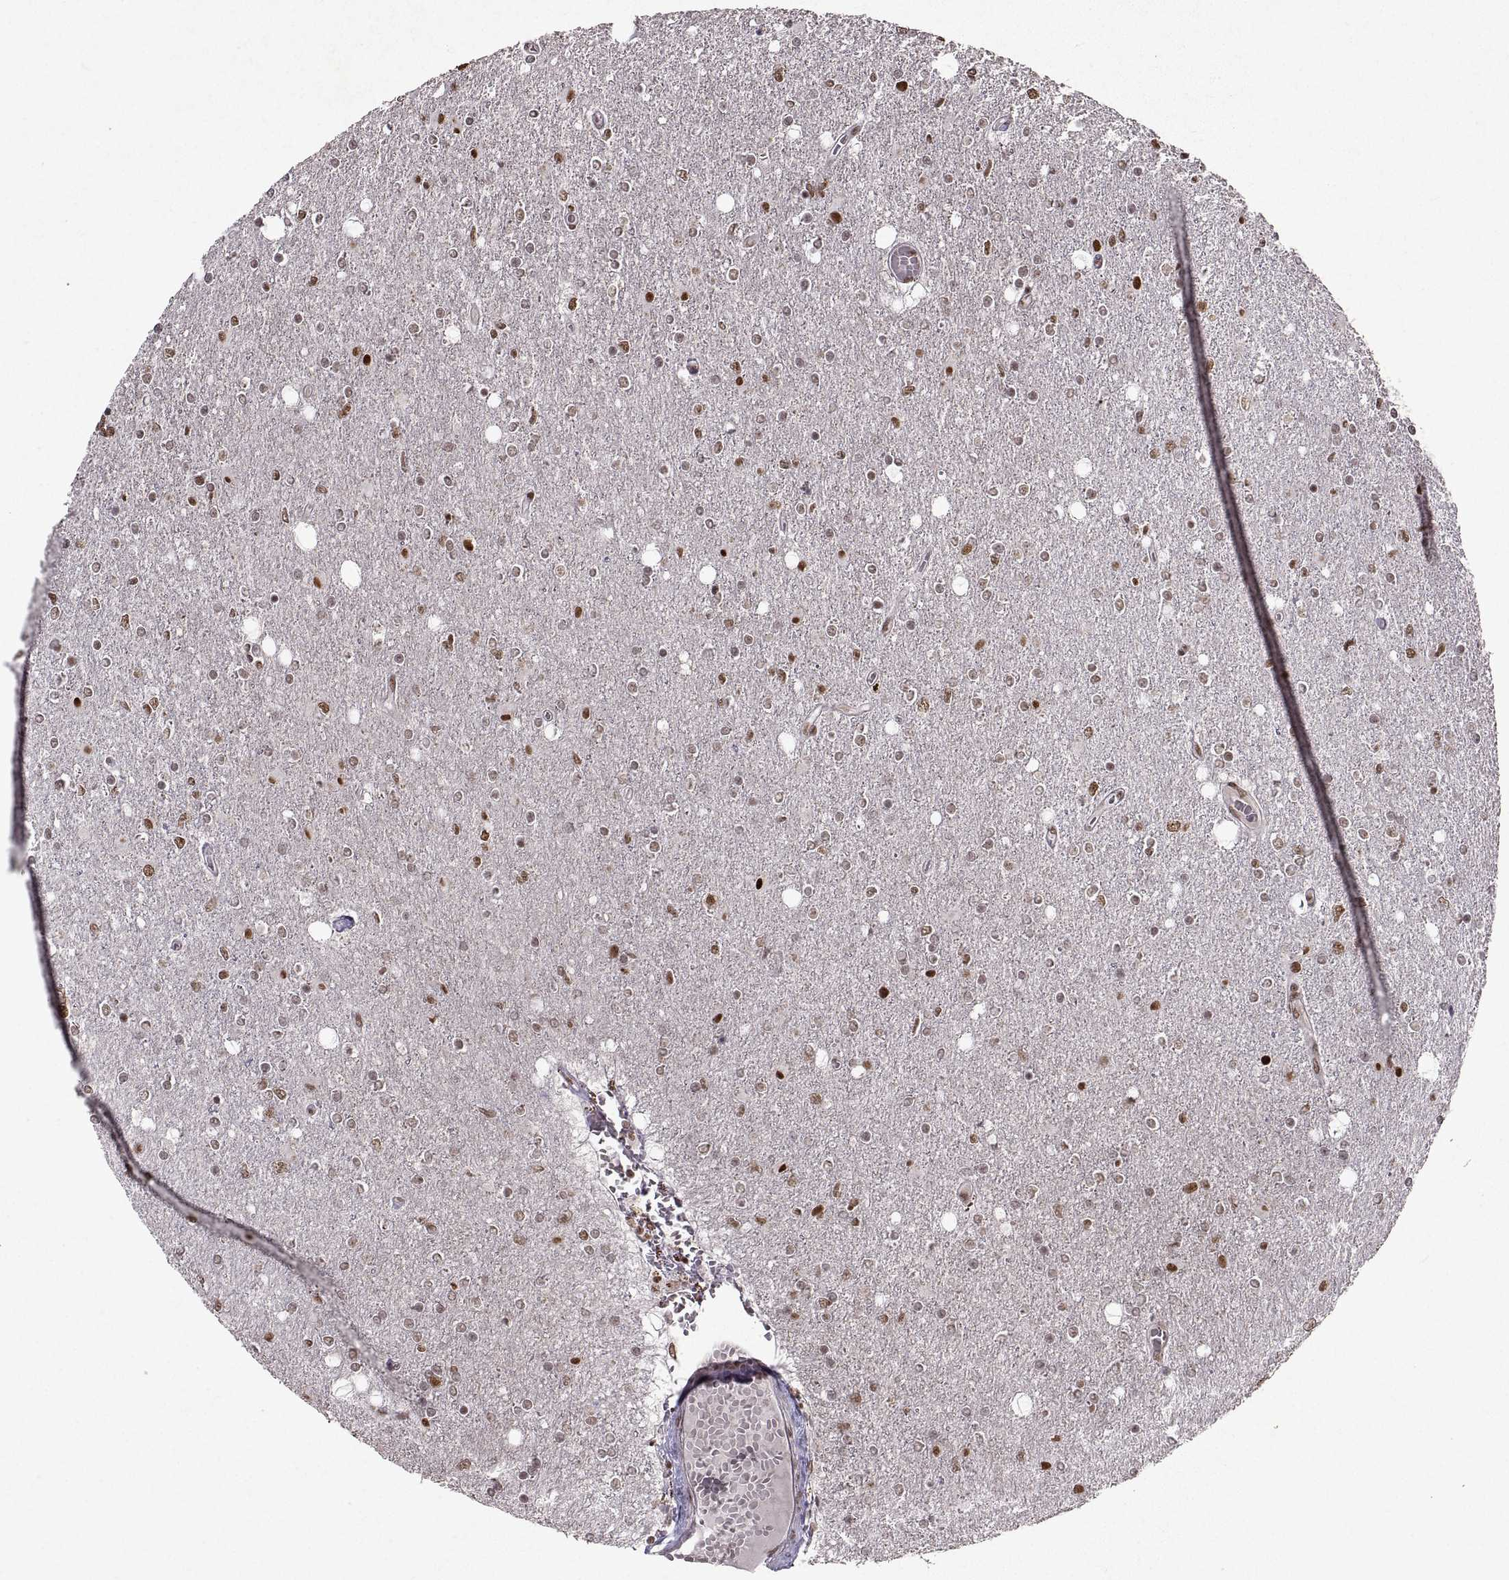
{"staining": {"intensity": "strong", "quantity": "25%-75%", "location": "nuclear"}, "tissue": "glioma", "cell_type": "Tumor cells", "image_type": "cancer", "snomed": [{"axis": "morphology", "description": "Glioma, malignant, High grade"}, {"axis": "topography", "description": "Cerebral cortex"}], "caption": "Human glioma stained with a protein marker displays strong staining in tumor cells.", "gene": "MT1E", "patient": {"sex": "male", "age": 70}}